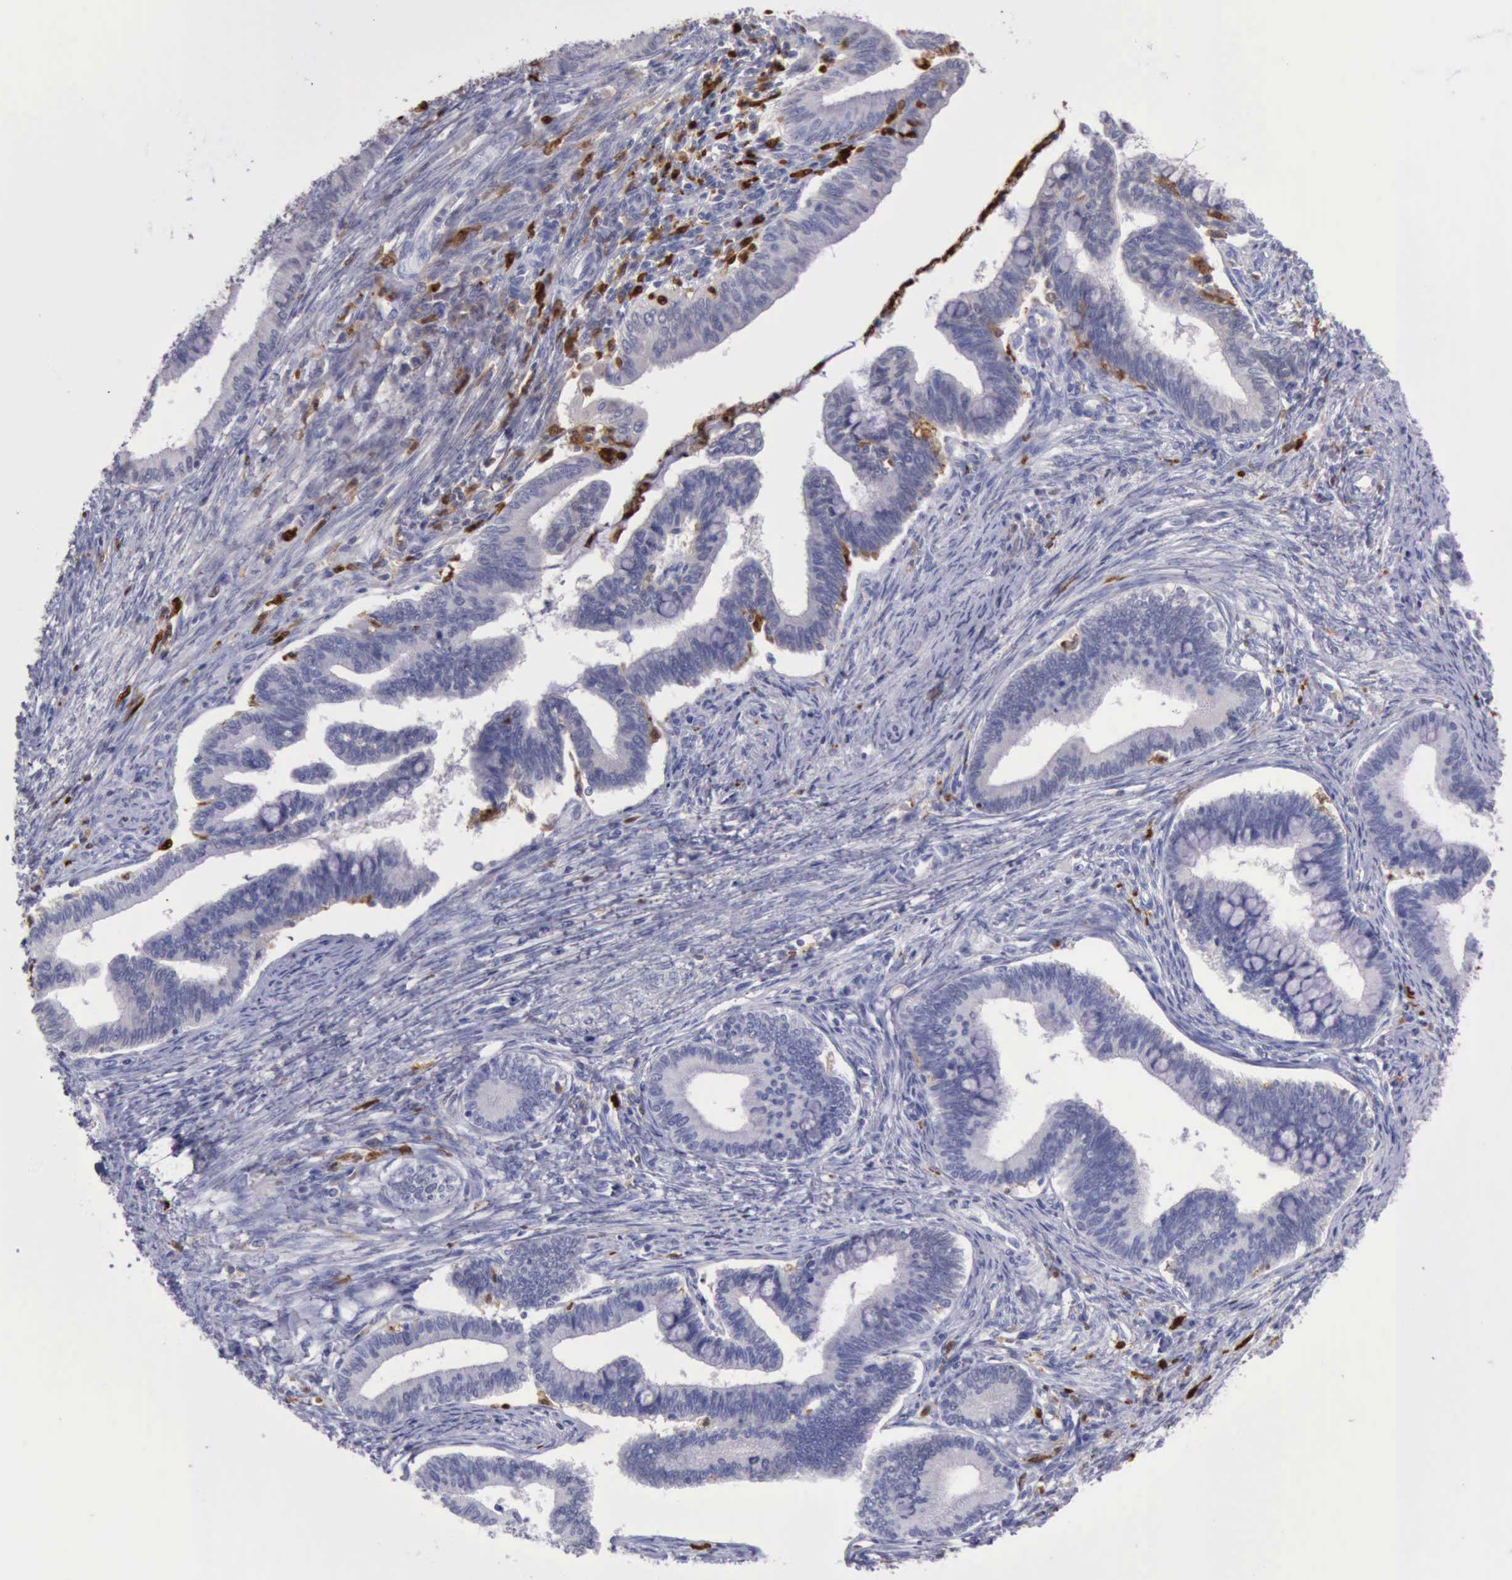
{"staining": {"intensity": "negative", "quantity": "none", "location": "none"}, "tissue": "cervical cancer", "cell_type": "Tumor cells", "image_type": "cancer", "snomed": [{"axis": "morphology", "description": "Adenocarcinoma, NOS"}, {"axis": "topography", "description": "Cervix"}], "caption": "This is an immunohistochemistry (IHC) image of cervical cancer (adenocarcinoma). There is no expression in tumor cells.", "gene": "CSTA", "patient": {"sex": "female", "age": 36}}